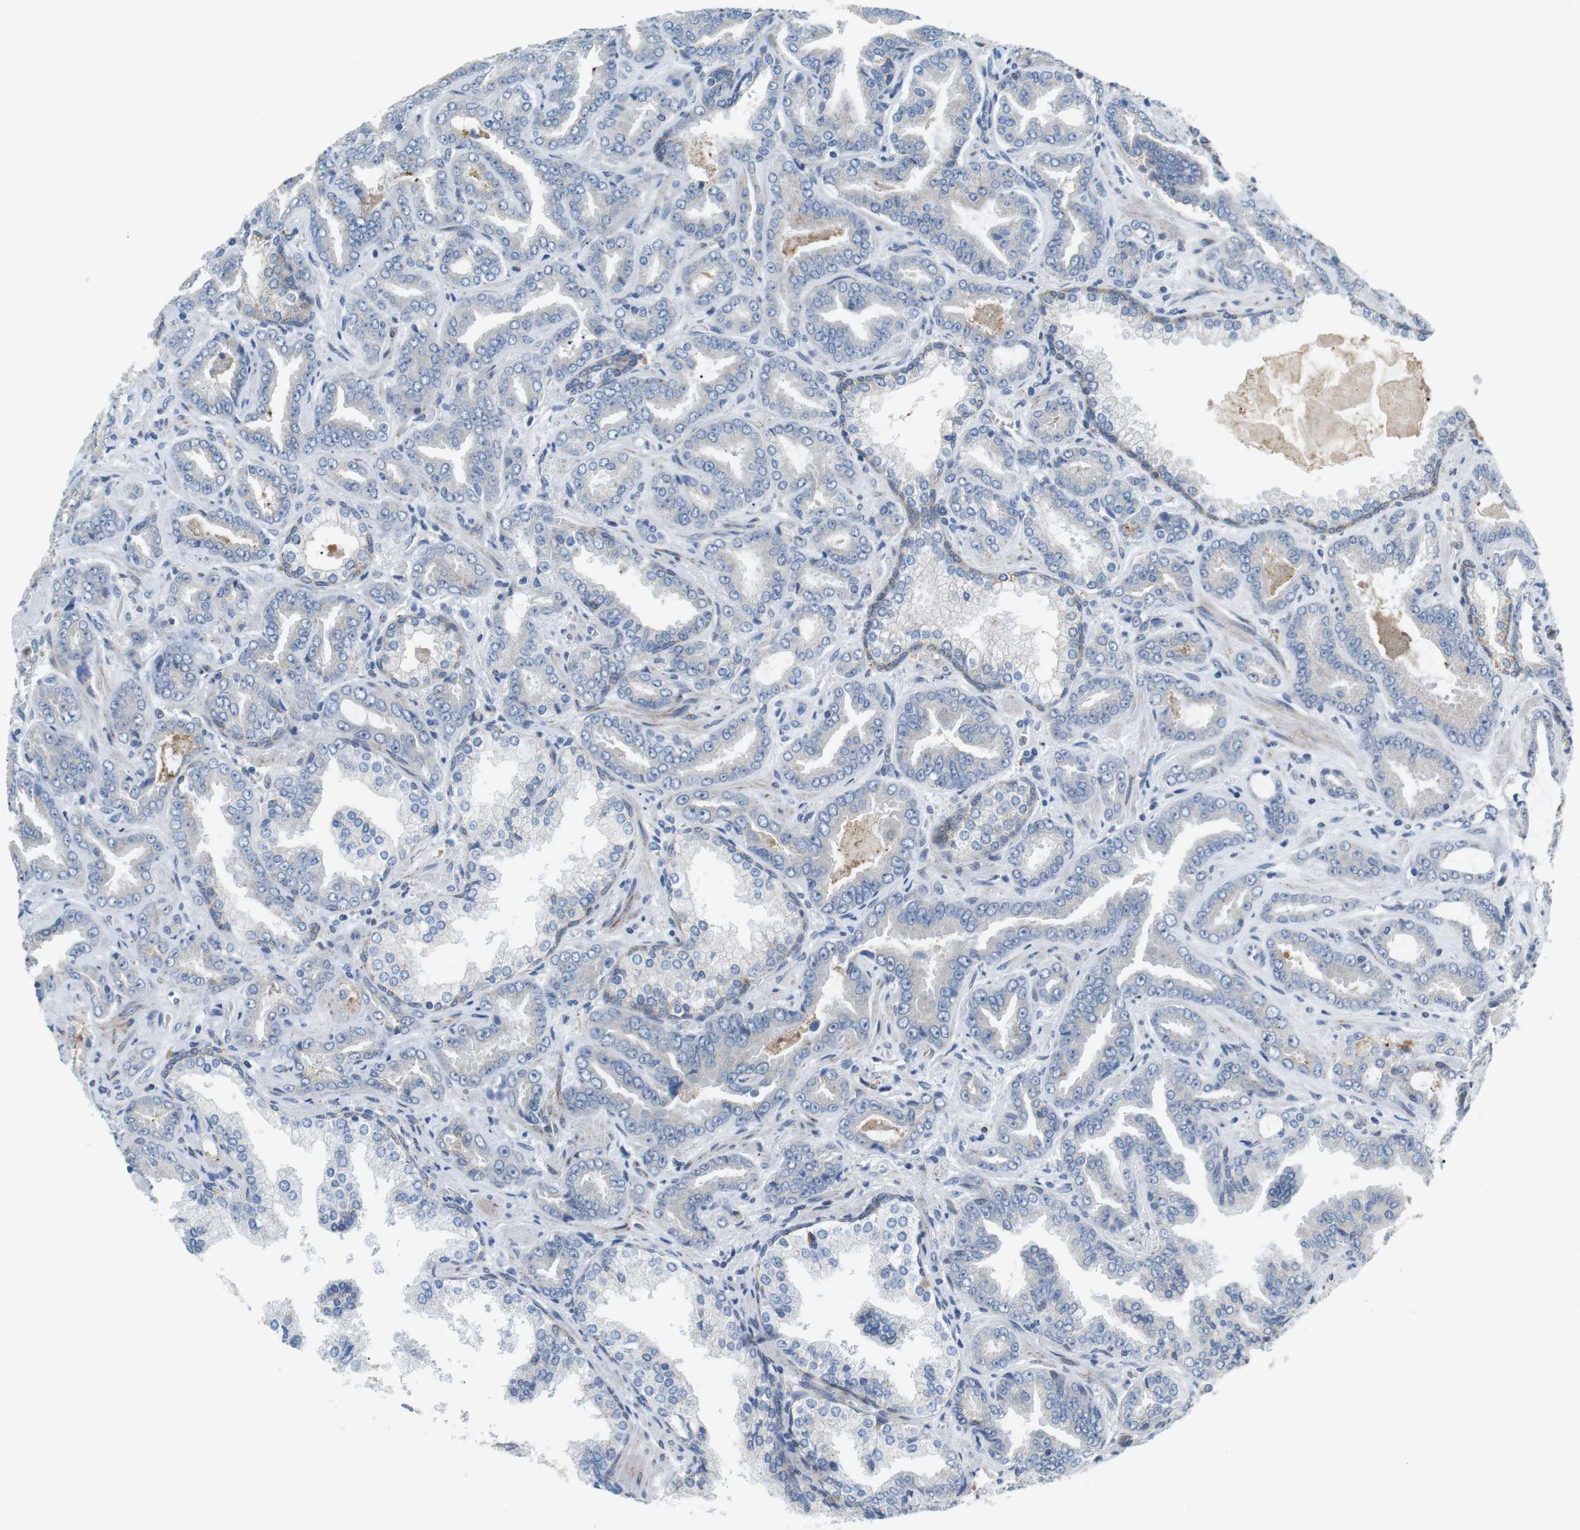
{"staining": {"intensity": "negative", "quantity": "none", "location": "none"}, "tissue": "prostate cancer", "cell_type": "Tumor cells", "image_type": "cancer", "snomed": [{"axis": "morphology", "description": "Adenocarcinoma, Low grade"}, {"axis": "topography", "description": "Prostate"}], "caption": "The micrograph shows no significant staining in tumor cells of adenocarcinoma (low-grade) (prostate).", "gene": "CD300E", "patient": {"sex": "male", "age": 60}}